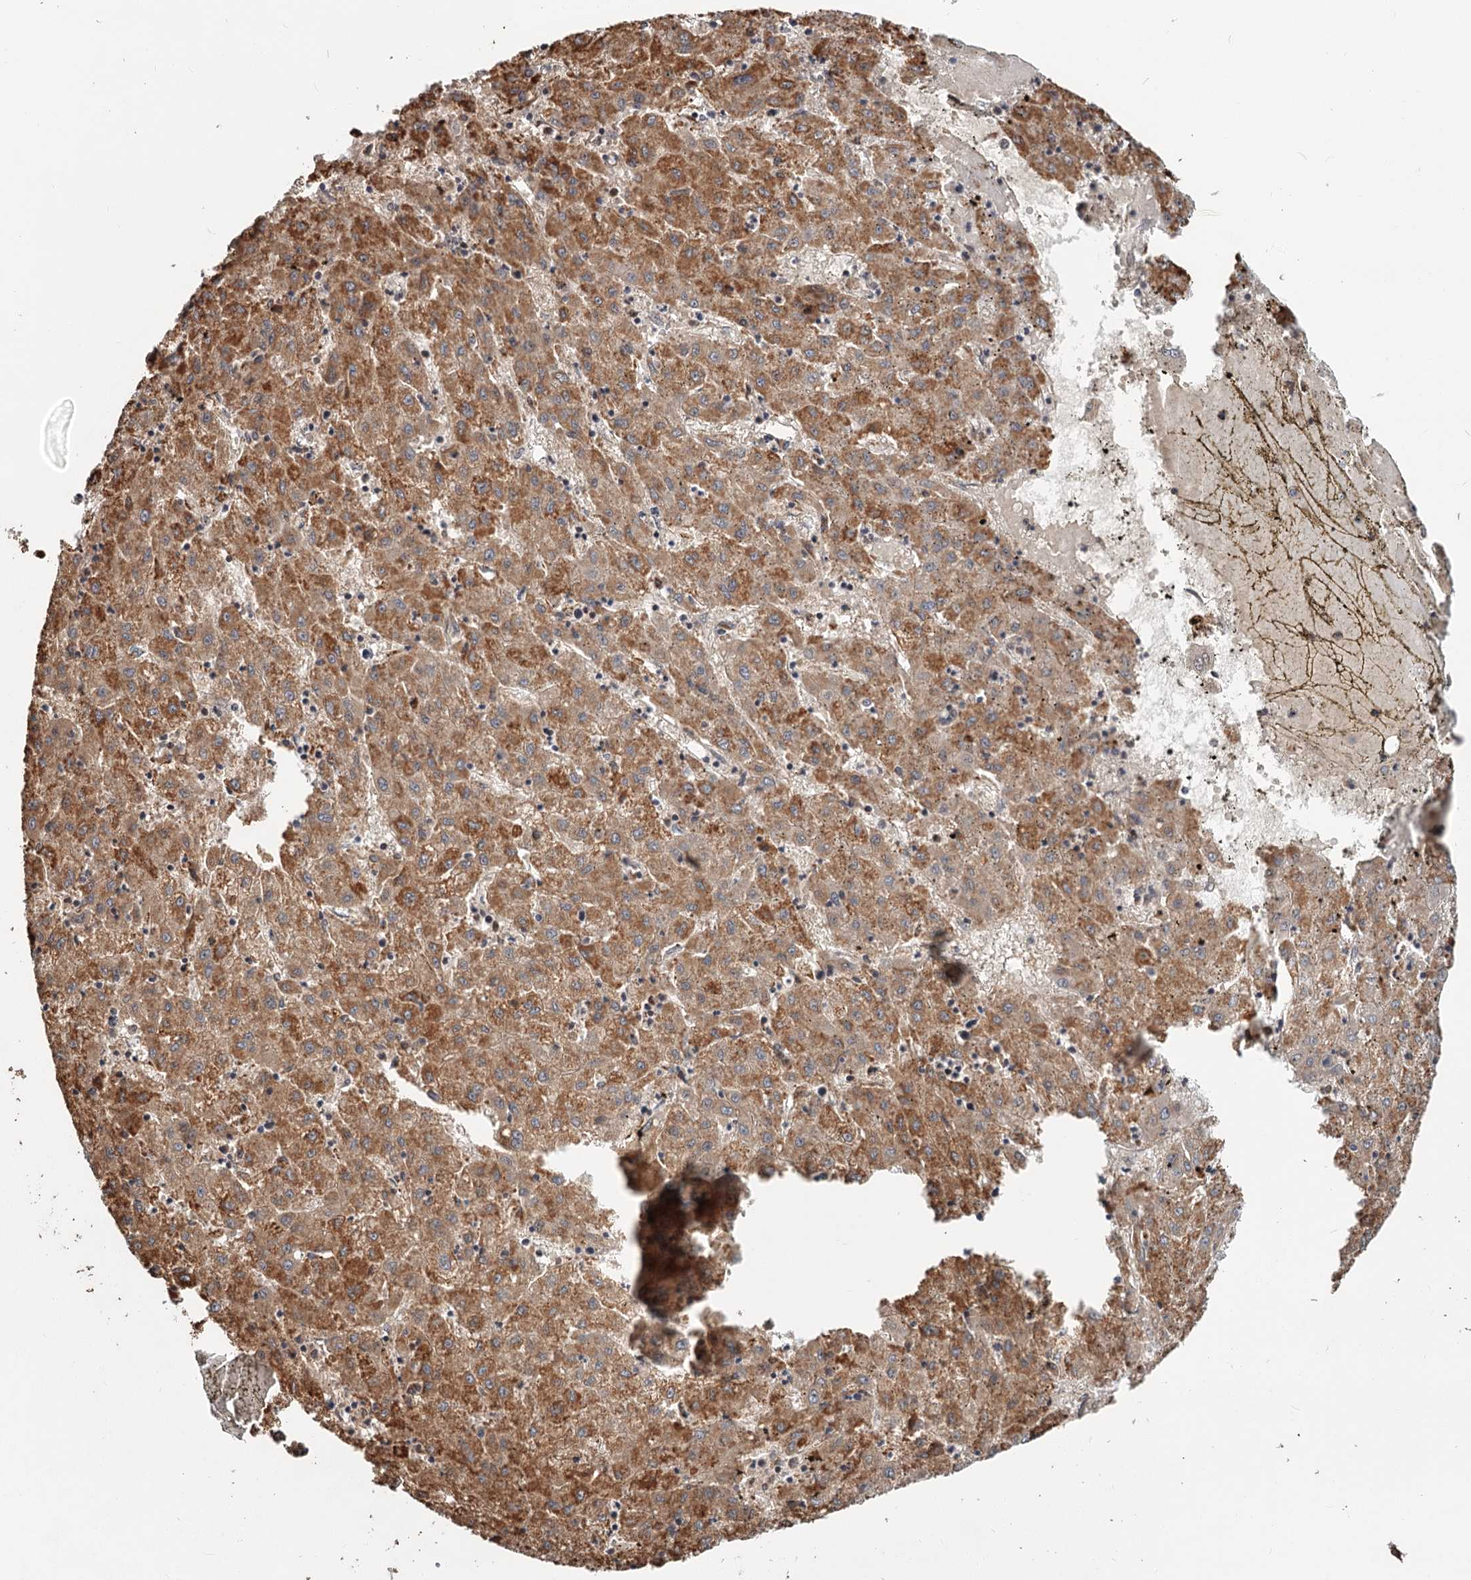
{"staining": {"intensity": "moderate", "quantity": ">75%", "location": "cytoplasmic/membranous"}, "tissue": "liver cancer", "cell_type": "Tumor cells", "image_type": "cancer", "snomed": [{"axis": "morphology", "description": "Carcinoma, Hepatocellular, NOS"}, {"axis": "topography", "description": "Liver"}], "caption": "Liver cancer stained for a protein demonstrates moderate cytoplasmic/membranous positivity in tumor cells.", "gene": "CDC123", "patient": {"sex": "male", "age": 72}}